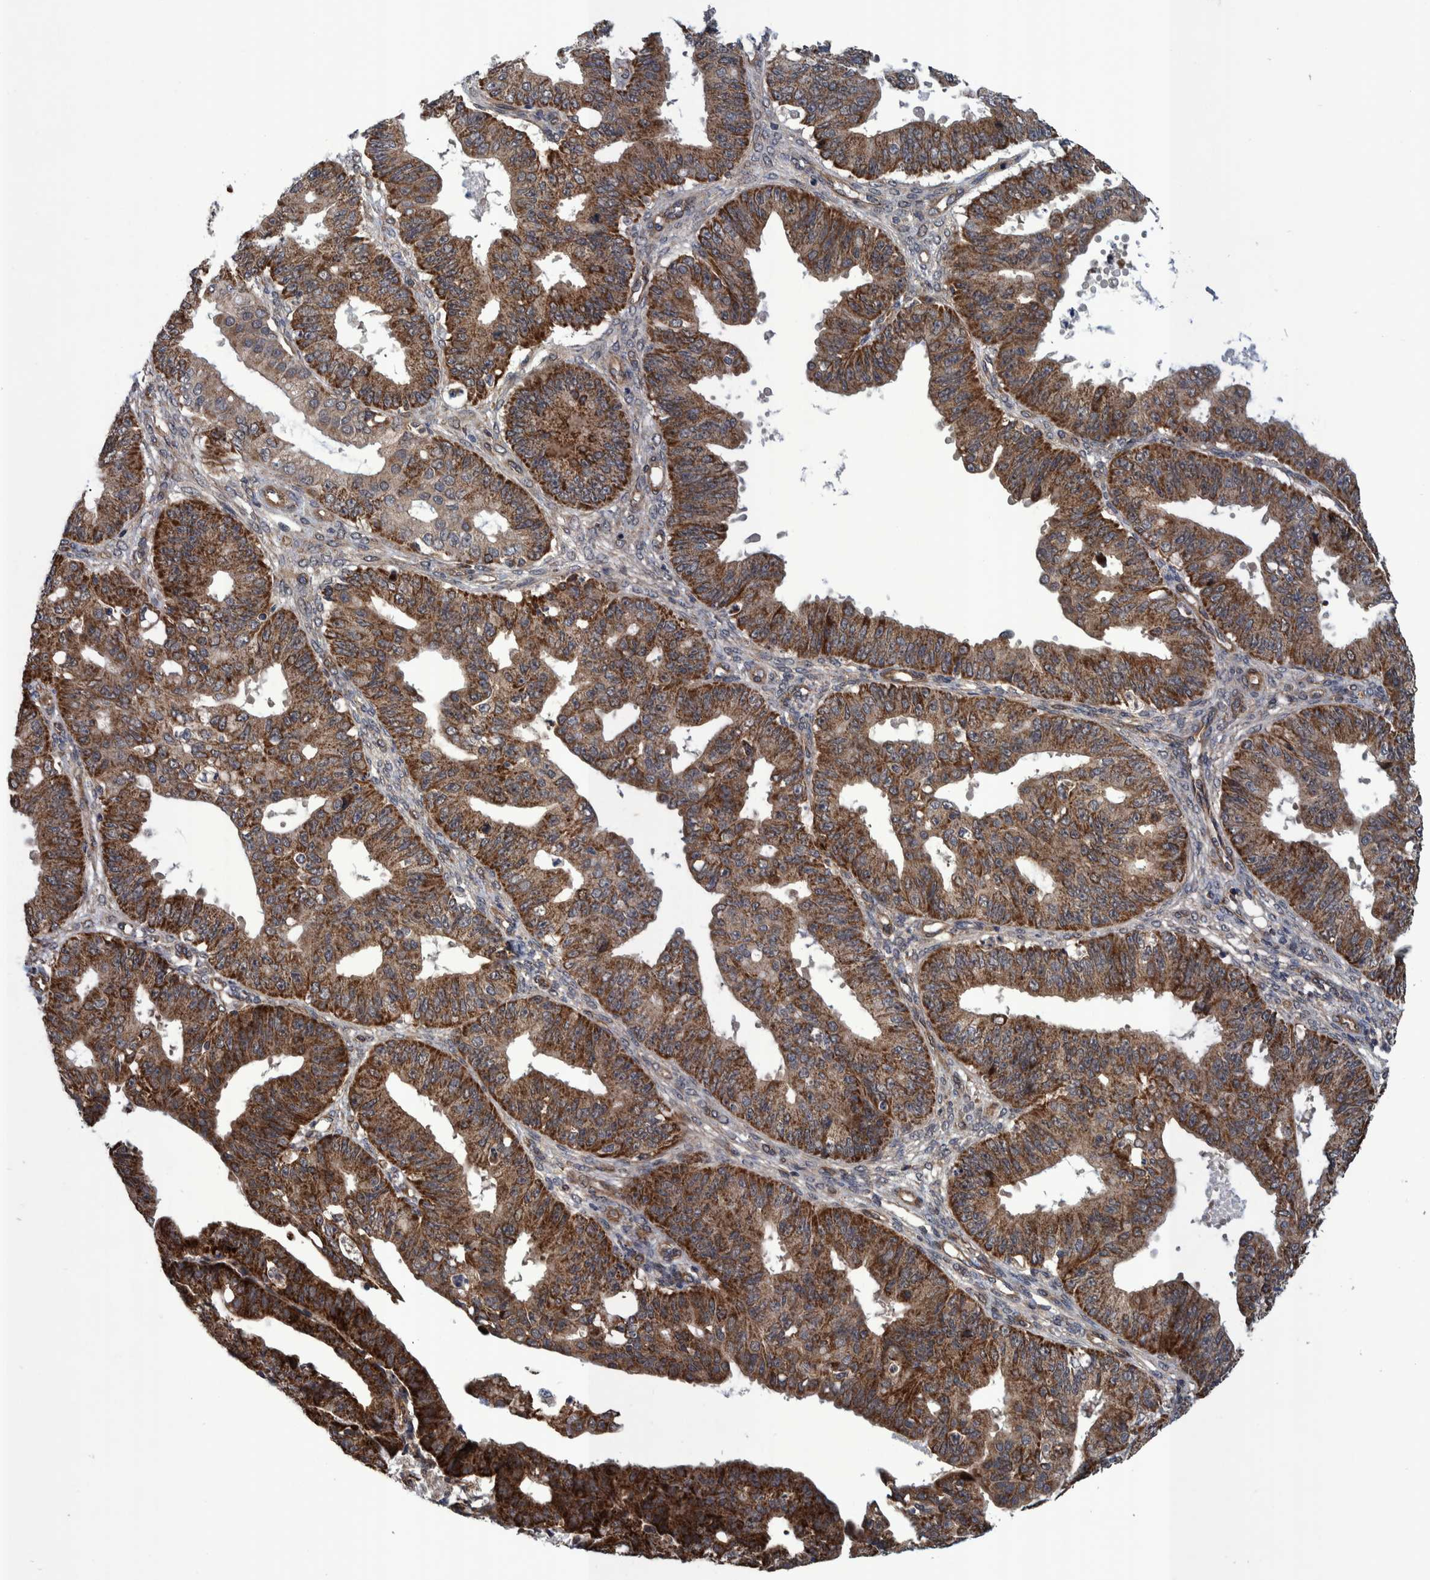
{"staining": {"intensity": "moderate", "quantity": ">75%", "location": "cytoplasmic/membranous"}, "tissue": "ovarian cancer", "cell_type": "Tumor cells", "image_type": "cancer", "snomed": [{"axis": "morphology", "description": "Carcinoma, endometroid"}, {"axis": "topography", "description": "Ovary"}], "caption": "Tumor cells show medium levels of moderate cytoplasmic/membranous staining in about >75% of cells in ovarian cancer.", "gene": "MRPS7", "patient": {"sex": "female", "age": 42}}